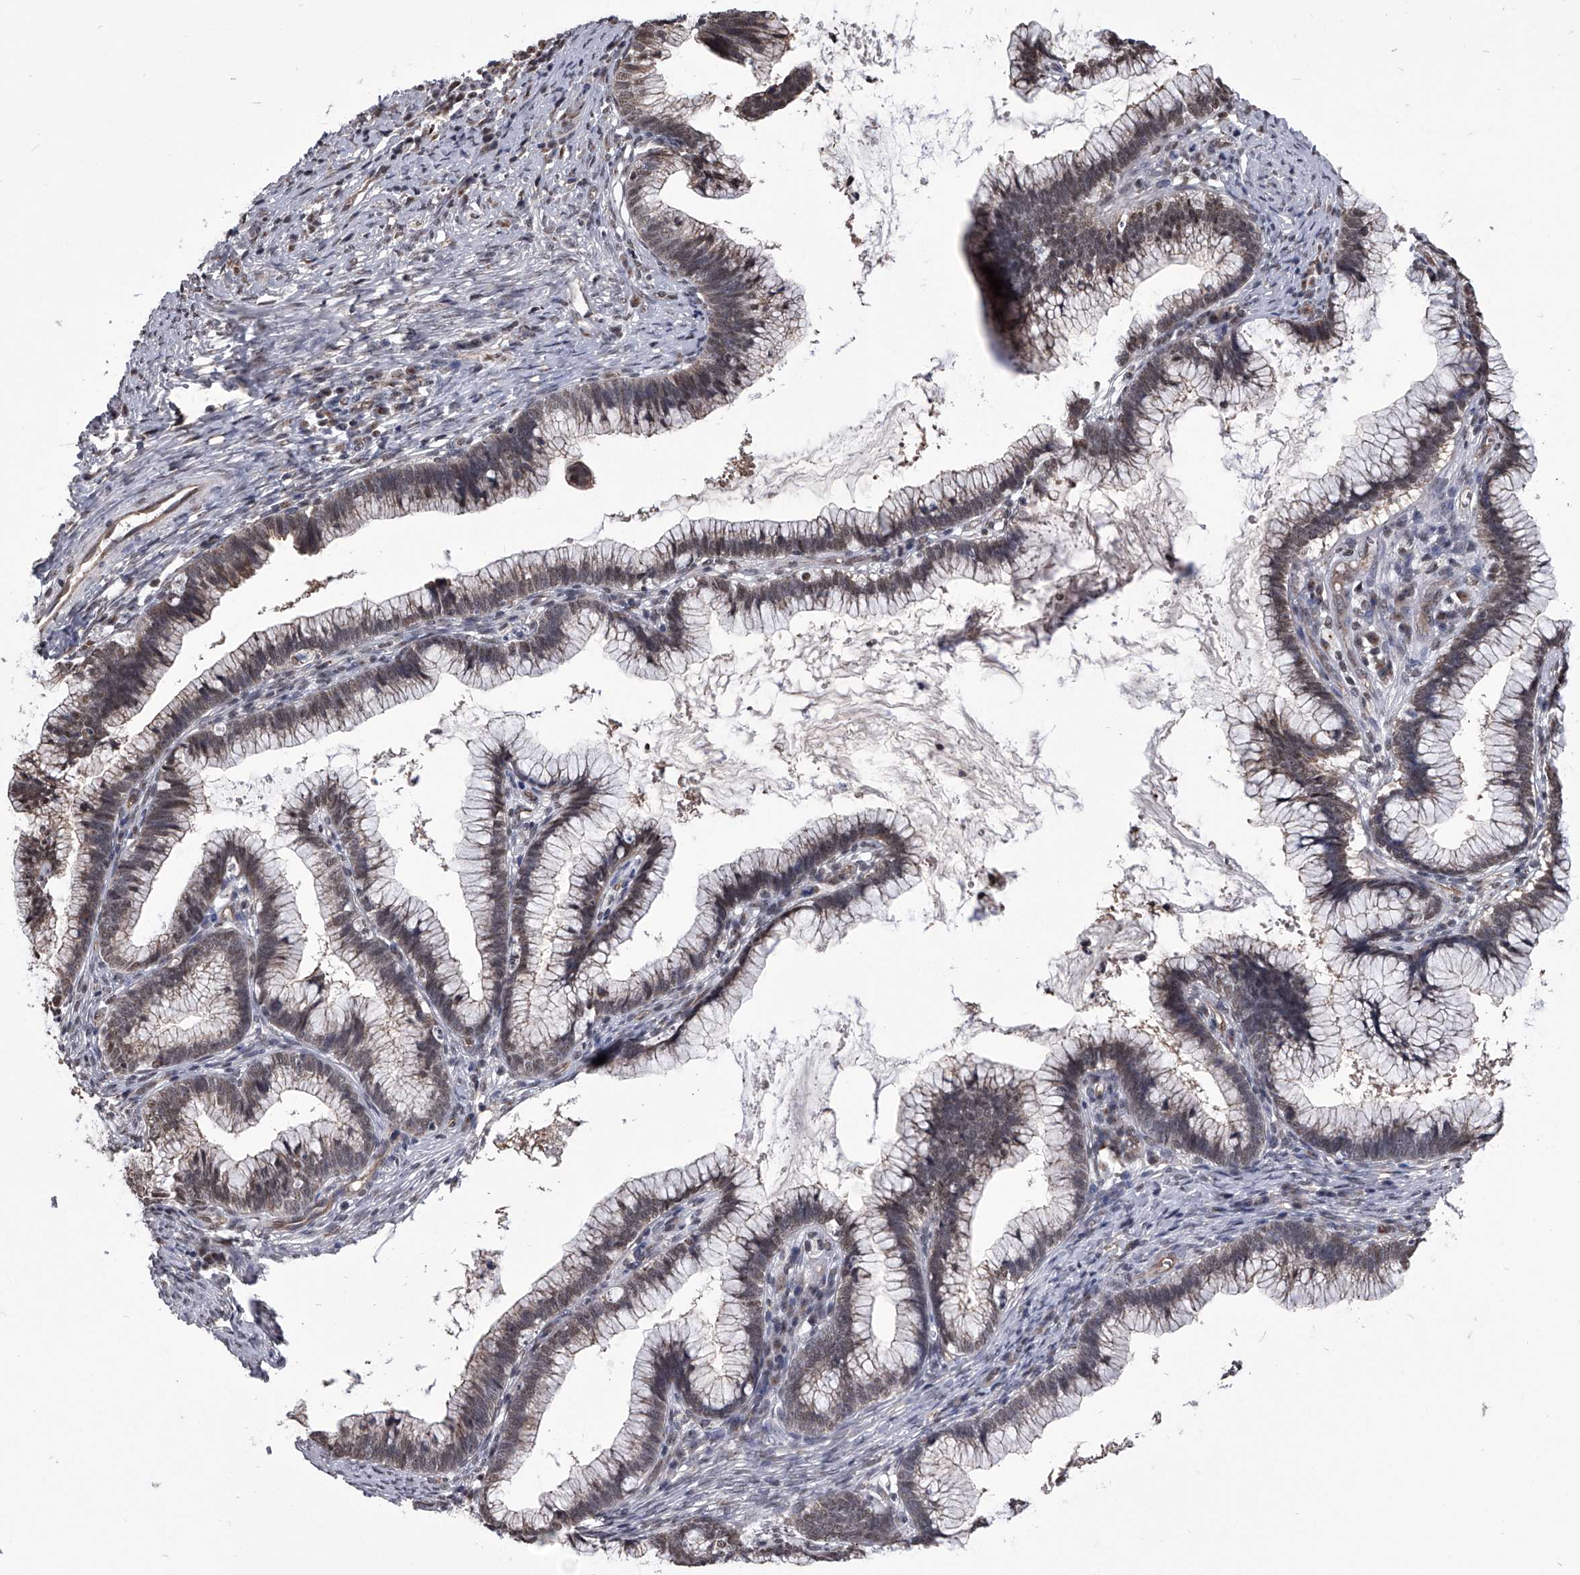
{"staining": {"intensity": "weak", "quantity": ">75%", "location": "cytoplasmic/membranous,nuclear"}, "tissue": "cervical cancer", "cell_type": "Tumor cells", "image_type": "cancer", "snomed": [{"axis": "morphology", "description": "Adenocarcinoma, NOS"}, {"axis": "topography", "description": "Cervix"}], "caption": "High-magnification brightfield microscopy of cervical cancer (adenocarcinoma) stained with DAB (3,3'-diaminobenzidine) (brown) and counterstained with hematoxylin (blue). tumor cells exhibit weak cytoplasmic/membranous and nuclear positivity is present in about>75% of cells.", "gene": "ZNF76", "patient": {"sex": "female", "age": 36}}